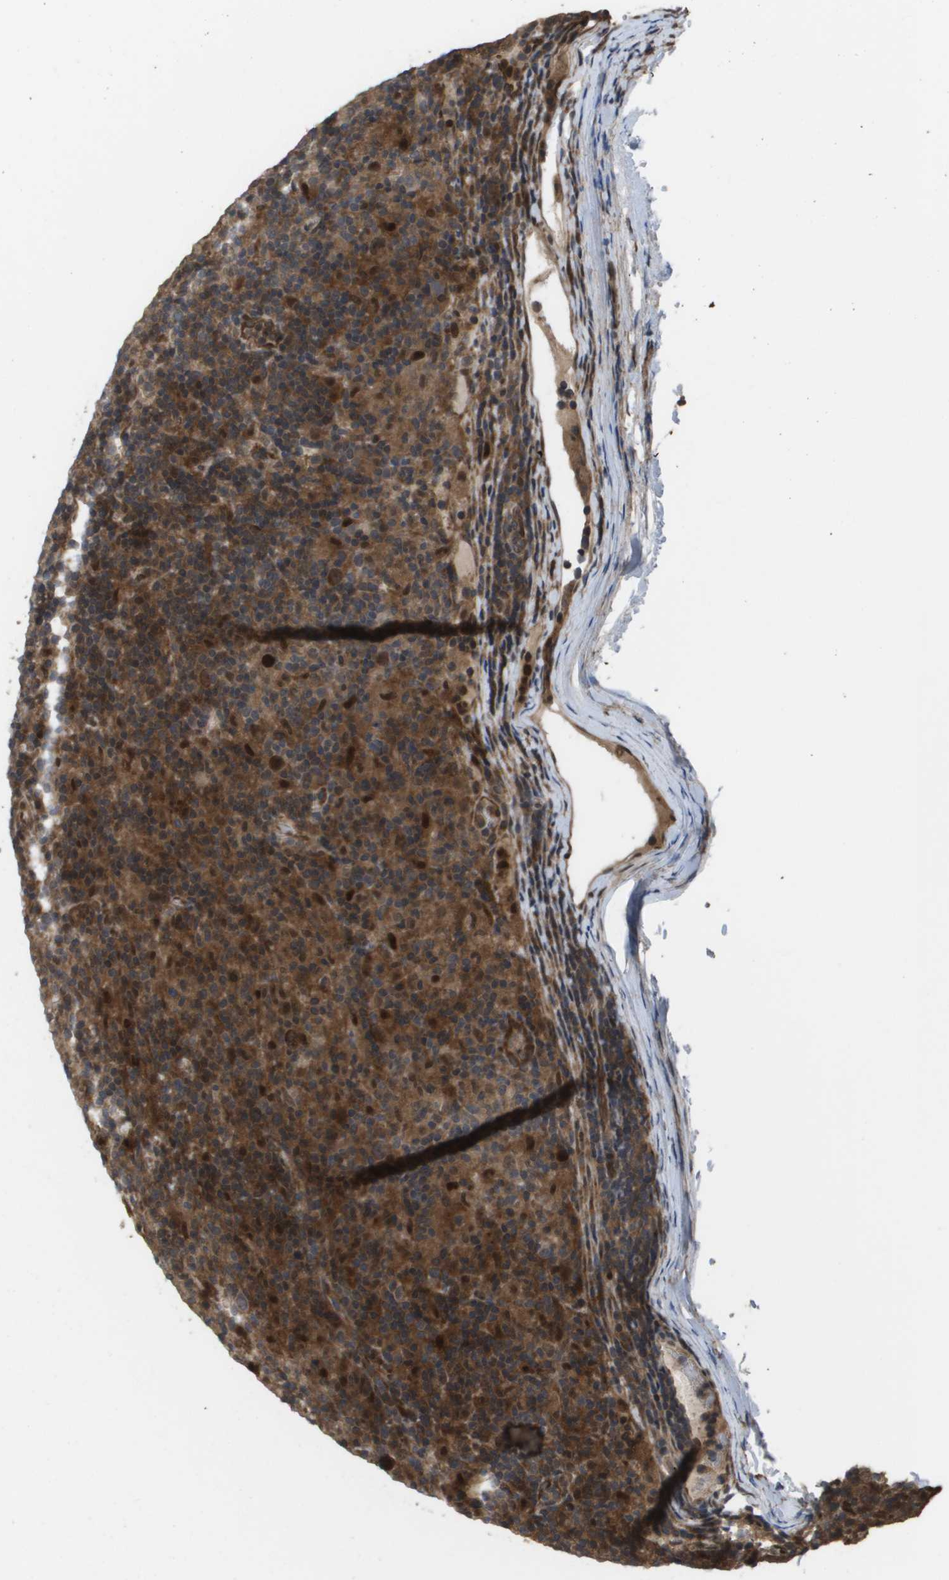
{"staining": {"intensity": "moderate", "quantity": ">75%", "location": "cytoplasmic/membranous,nuclear"}, "tissue": "lymphoma", "cell_type": "Tumor cells", "image_type": "cancer", "snomed": [{"axis": "morphology", "description": "Hodgkin's disease, NOS"}, {"axis": "topography", "description": "Lymph node"}], "caption": "Immunohistochemical staining of Hodgkin's disease demonstrates medium levels of moderate cytoplasmic/membranous and nuclear staining in approximately >75% of tumor cells.", "gene": "AXIN2", "patient": {"sex": "male", "age": 70}}